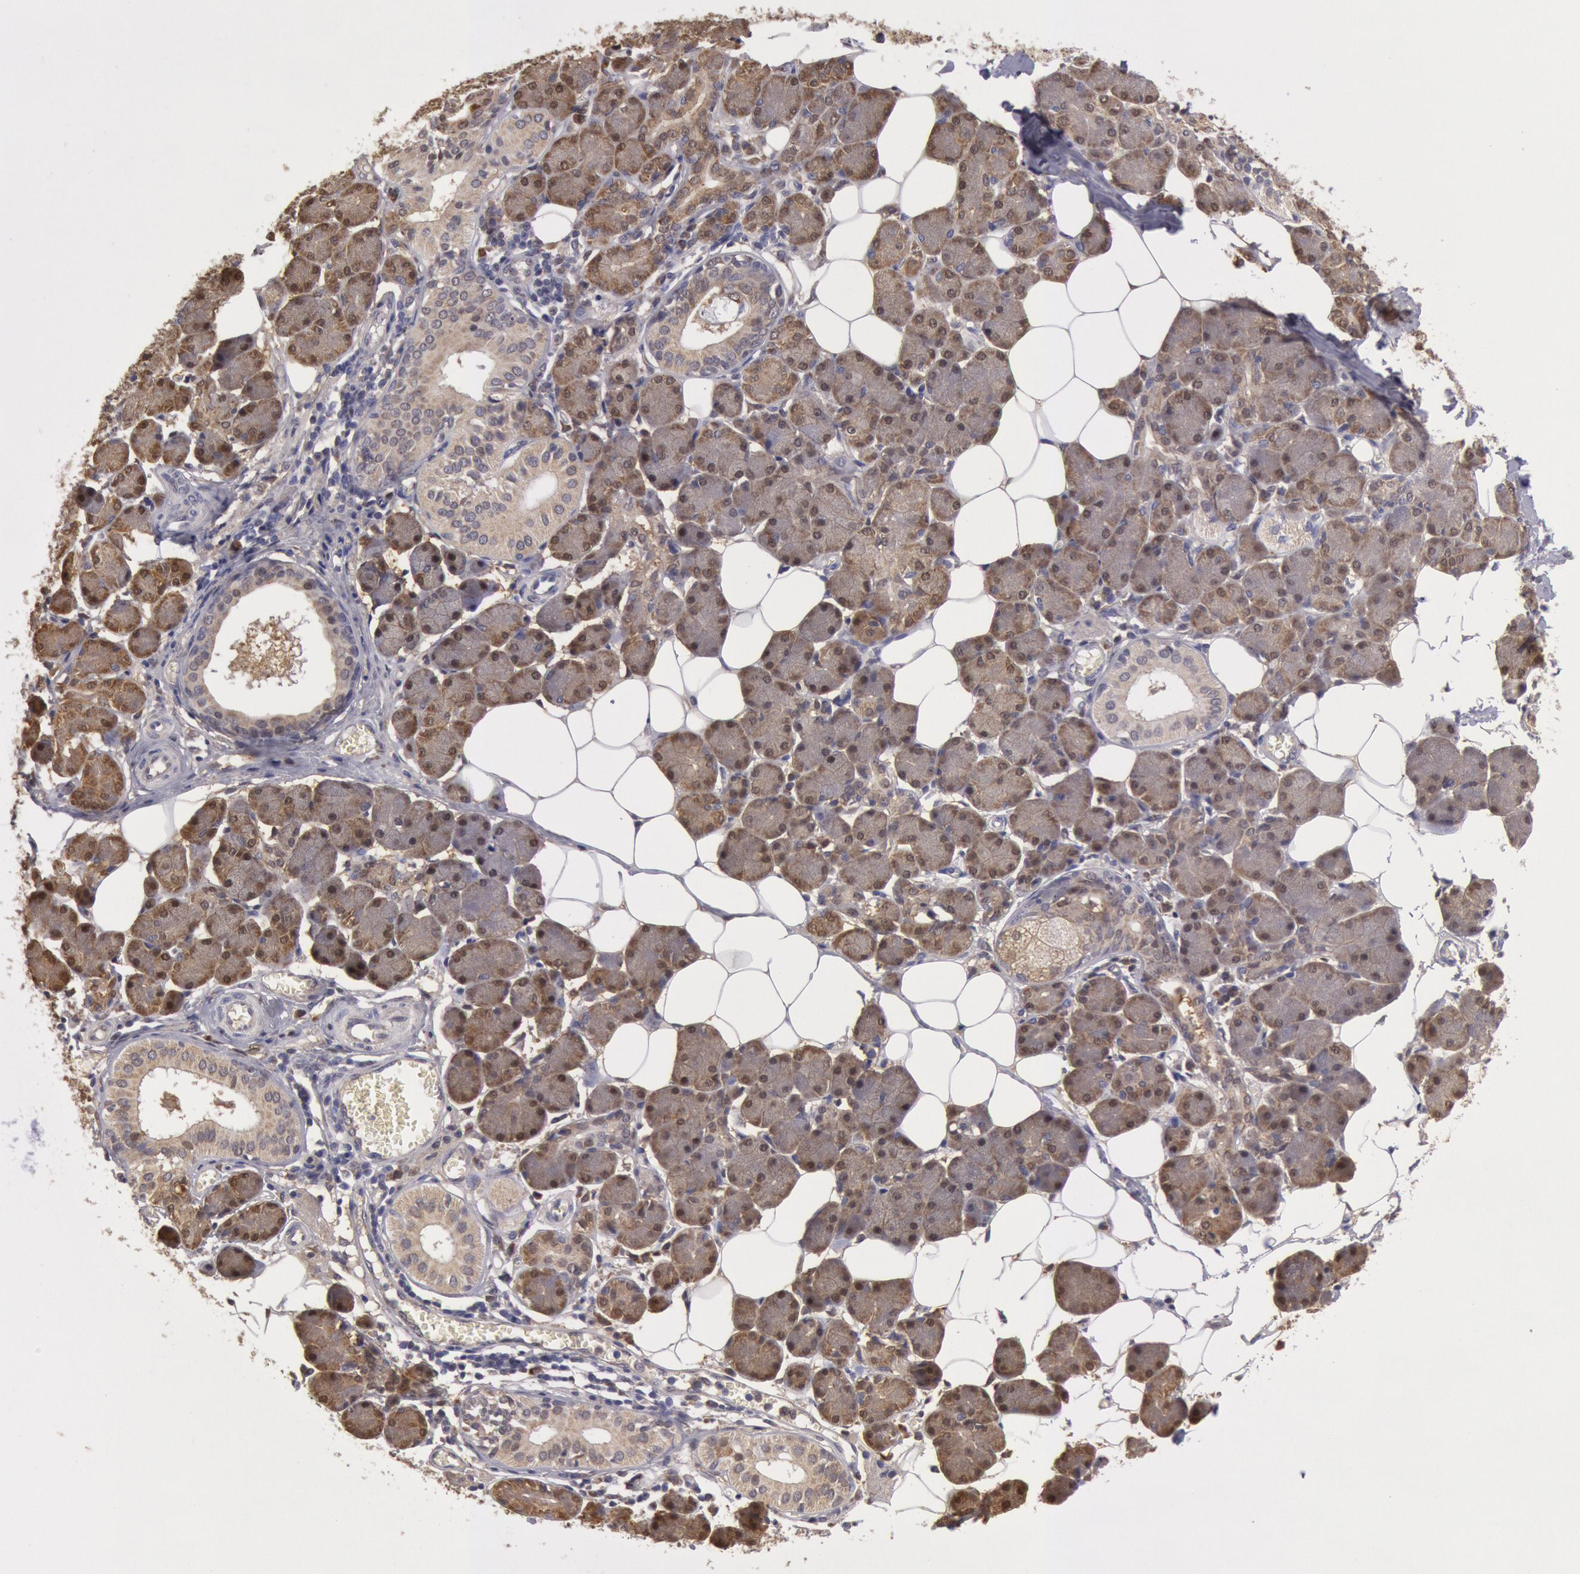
{"staining": {"intensity": "weak", "quantity": "25%-75%", "location": "cytoplasmic/membranous"}, "tissue": "salivary gland", "cell_type": "Glandular cells", "image_type": "normal", "snomed": [{"axis": "morphology", "description": "Normal tissue, NOS"}, {"axis": "morphology", "description": "Adenoma, NOS"}, {"axis": "topography", "description": "Salivary gland"}], "caption": "Immunohistochemical staining of normal salivary gland displays 25%-75% levels of weak cytoplasmic/membranous protein expression in approximately 25%-75% of glandular cells.", "gene": "MPST", "patient": {"sex": "female", "age": 32}}